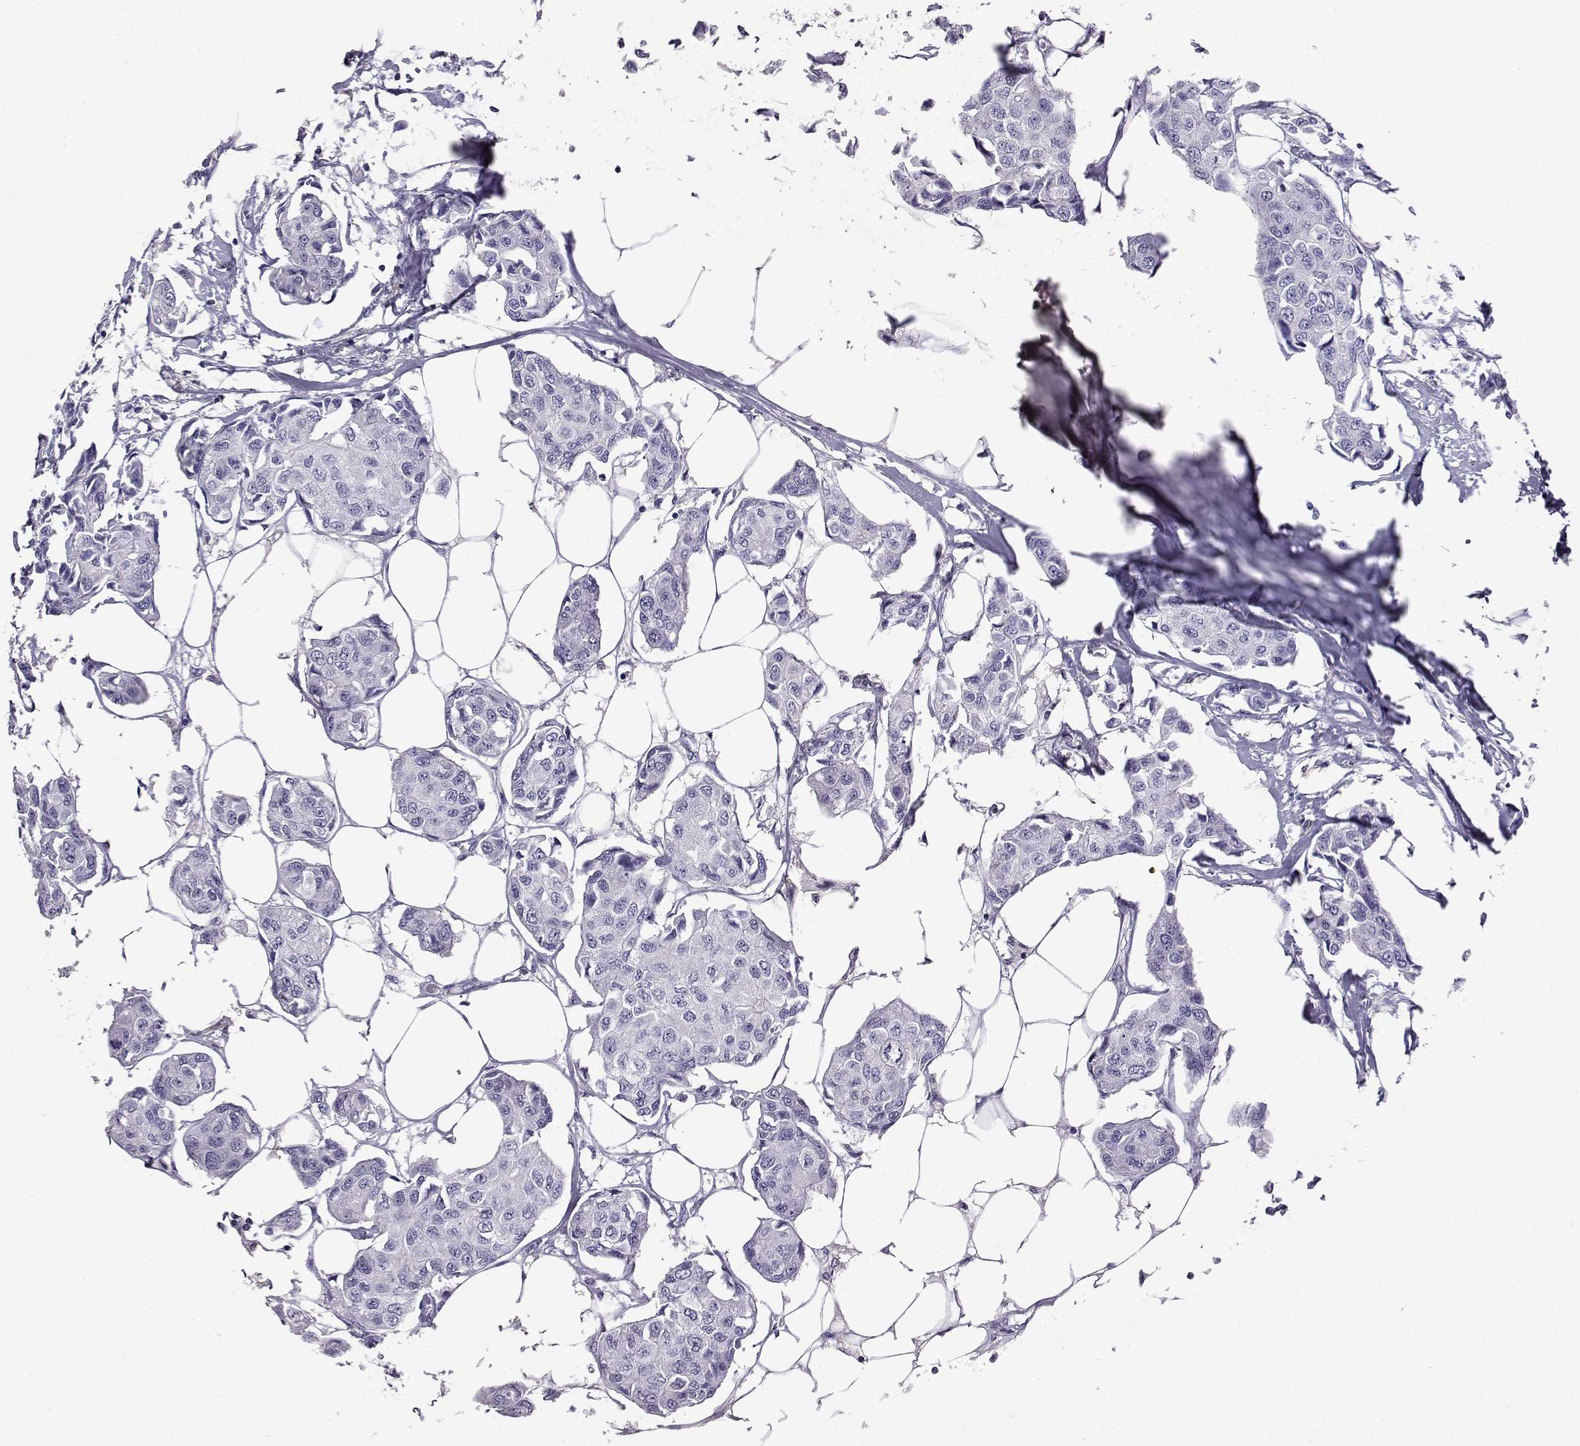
{"staining": {"intensity": "negative", "quantity": "none", "location": "none"}, "tissue": "breast cancer", "cell_type": "Tumor cells", "image_type": "cancer", "snomed": [{"axis": "morphology", "description": "Duct carcinoma"}, {"axis": "topography", "description": "Breast"}, {"axis": "topography", "description": "Lymph node"}], "caption": "High magnification brightfield microscopy of breast cancer stained with DAB (brown) and counterstained with hematoxylin (blue): tumor cells show no significant staining. The staining is performed using DAB brown chromogen with nuclei counter-stained in using hematoxylin.", "gene": "AKR1B1", "patient": {"sex": "female", "age": 80}}